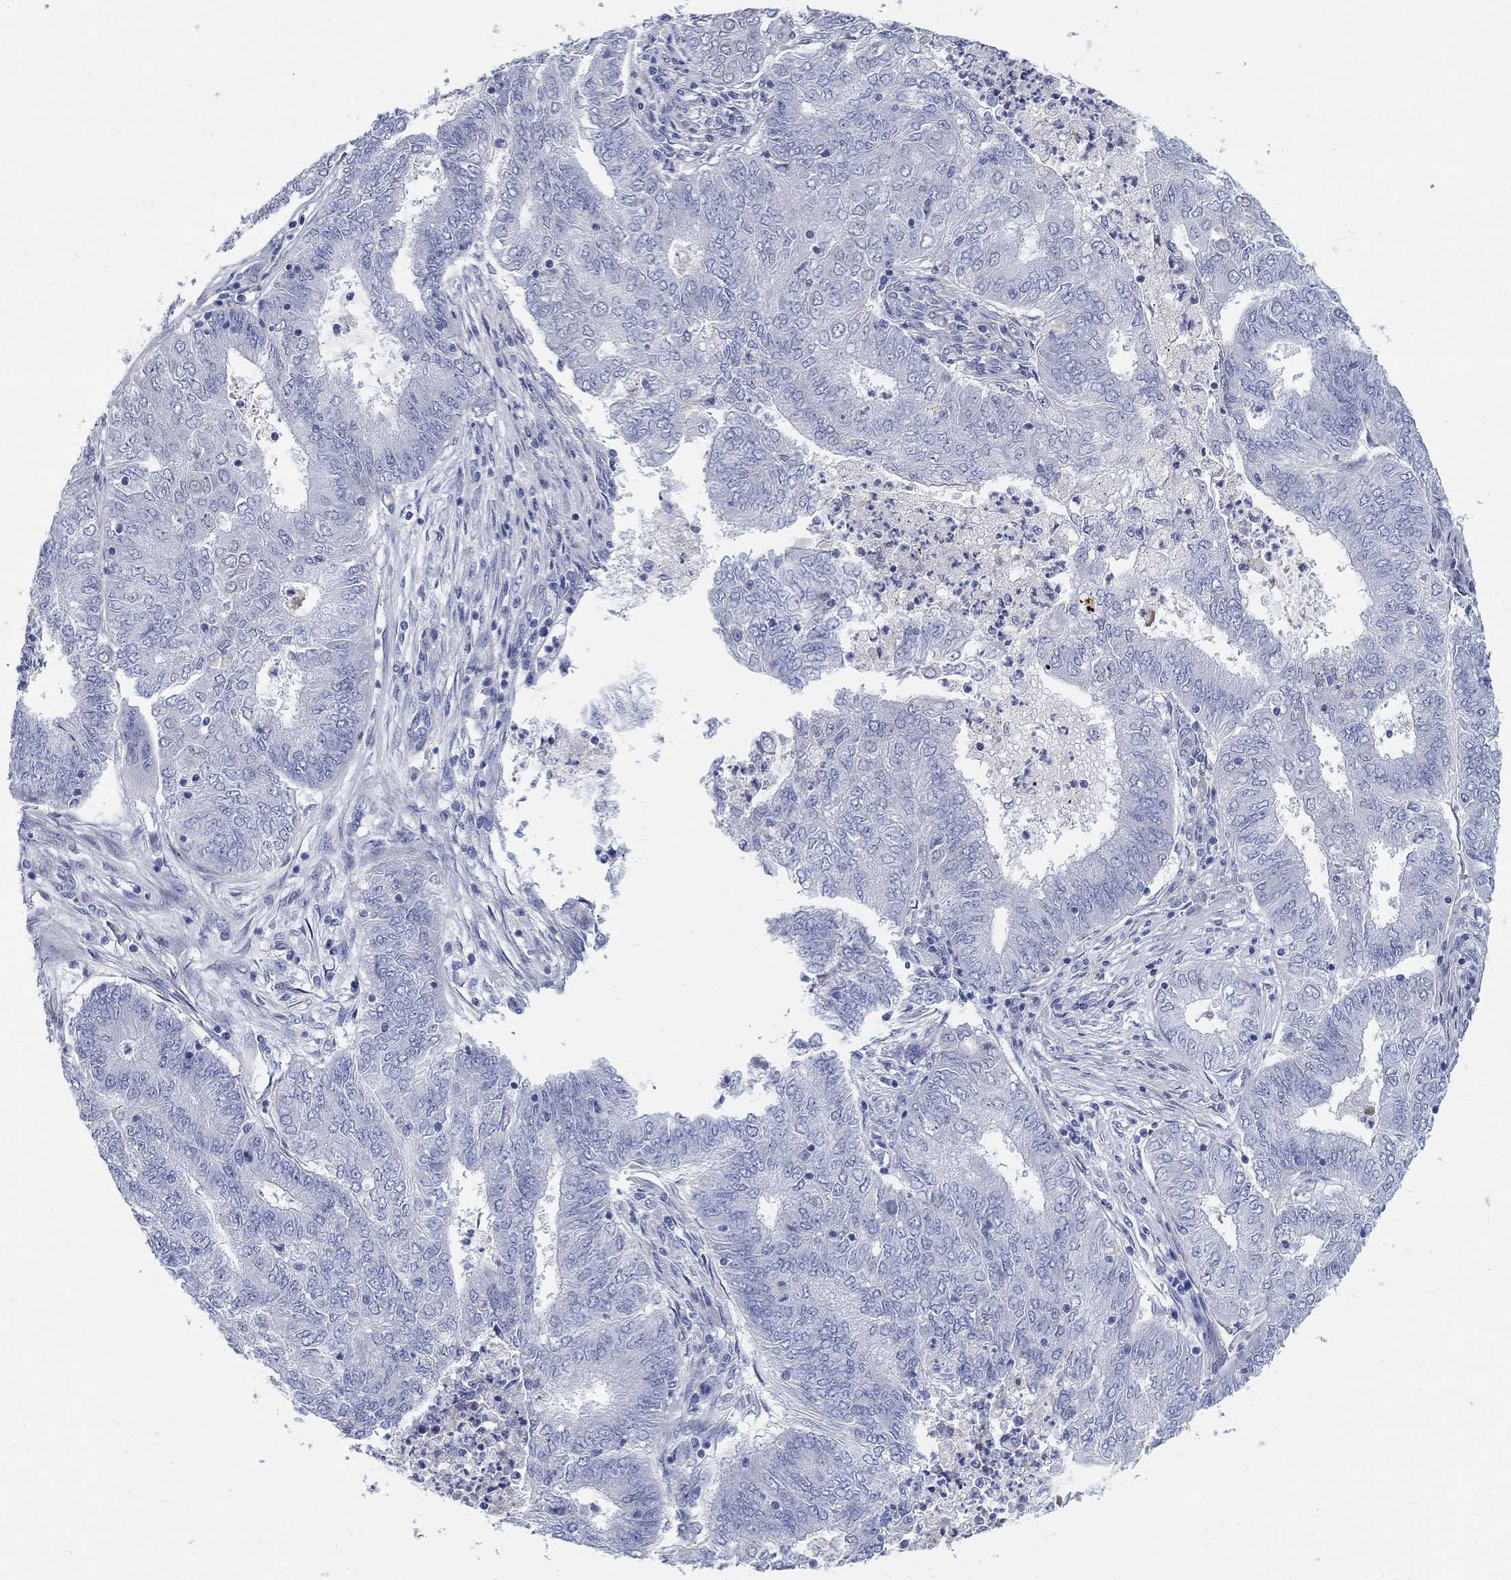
{"staining": {"intensity": "negative", "quantity": "none", "location": "none"}, "tissue": "endometrial cancer", "cell_type": "Tumor cells", "image_type": "cancer", "snomed": [{"axis": "morphology", "description": "Adenocarcinoma, NOS"}, {"axis": "topography", "description": "Endometrium"}], "caption": "An IHC photomicrograph of endometrial cancer (adenocarcinoma) is shown. There is no staining in tumor cells of endometrial cancer (adenocarcinoma).", "gene": "HEATR4", "patient": {"sex": "female", "age": 62}}